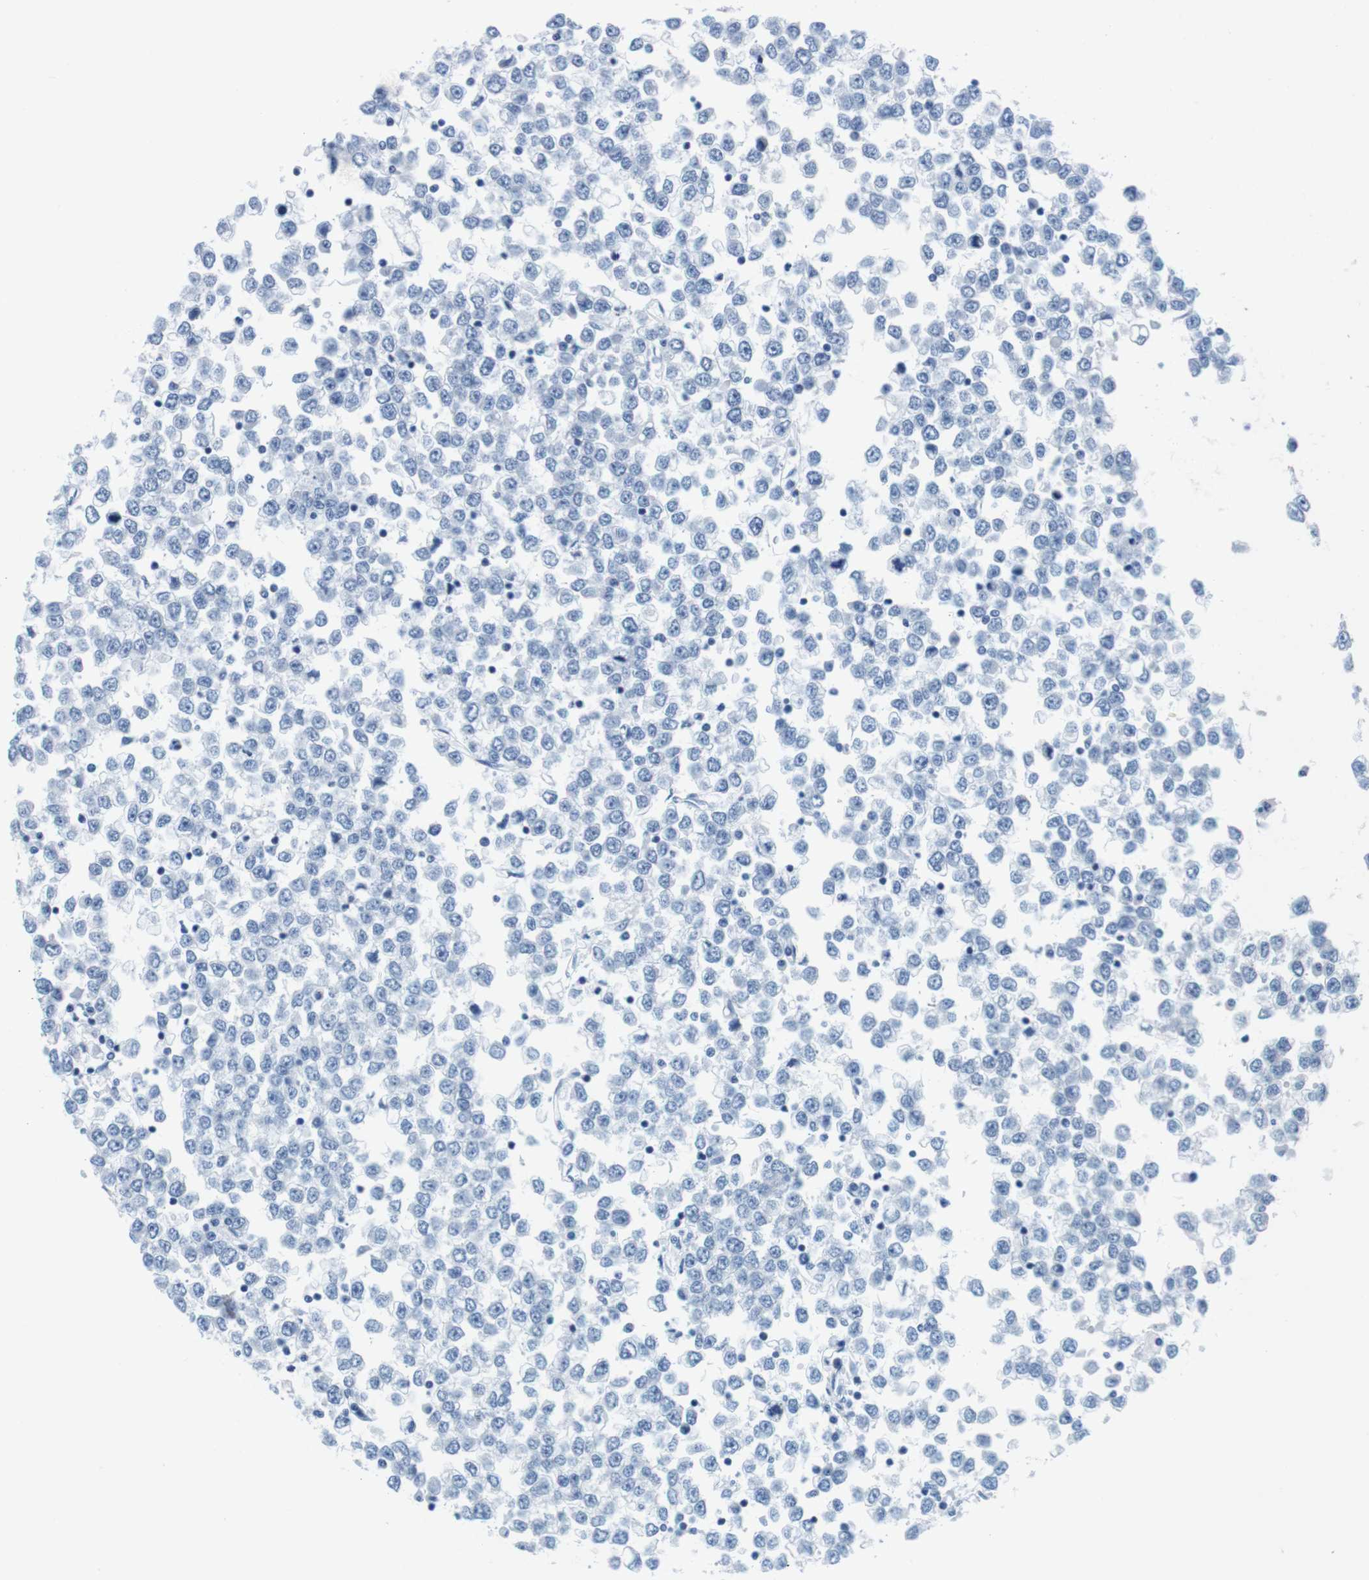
{"staining": {"intensity": "negative", "quantity": "none", "location": "none"}, "tissue": "testis cancer", "cell_type": "Tumor cells", "image_type": "cancer", "snomed": [{"axis": "morphology", "description": "Seminoma, NOS"}, {"axis": "topography", "description": "Testis"}], "caption": "Tumor cells are negative for protein expression in human seminoma (testis).", "gene": "CYP2C9", "patient": {"sex": "male", "age": 65}}